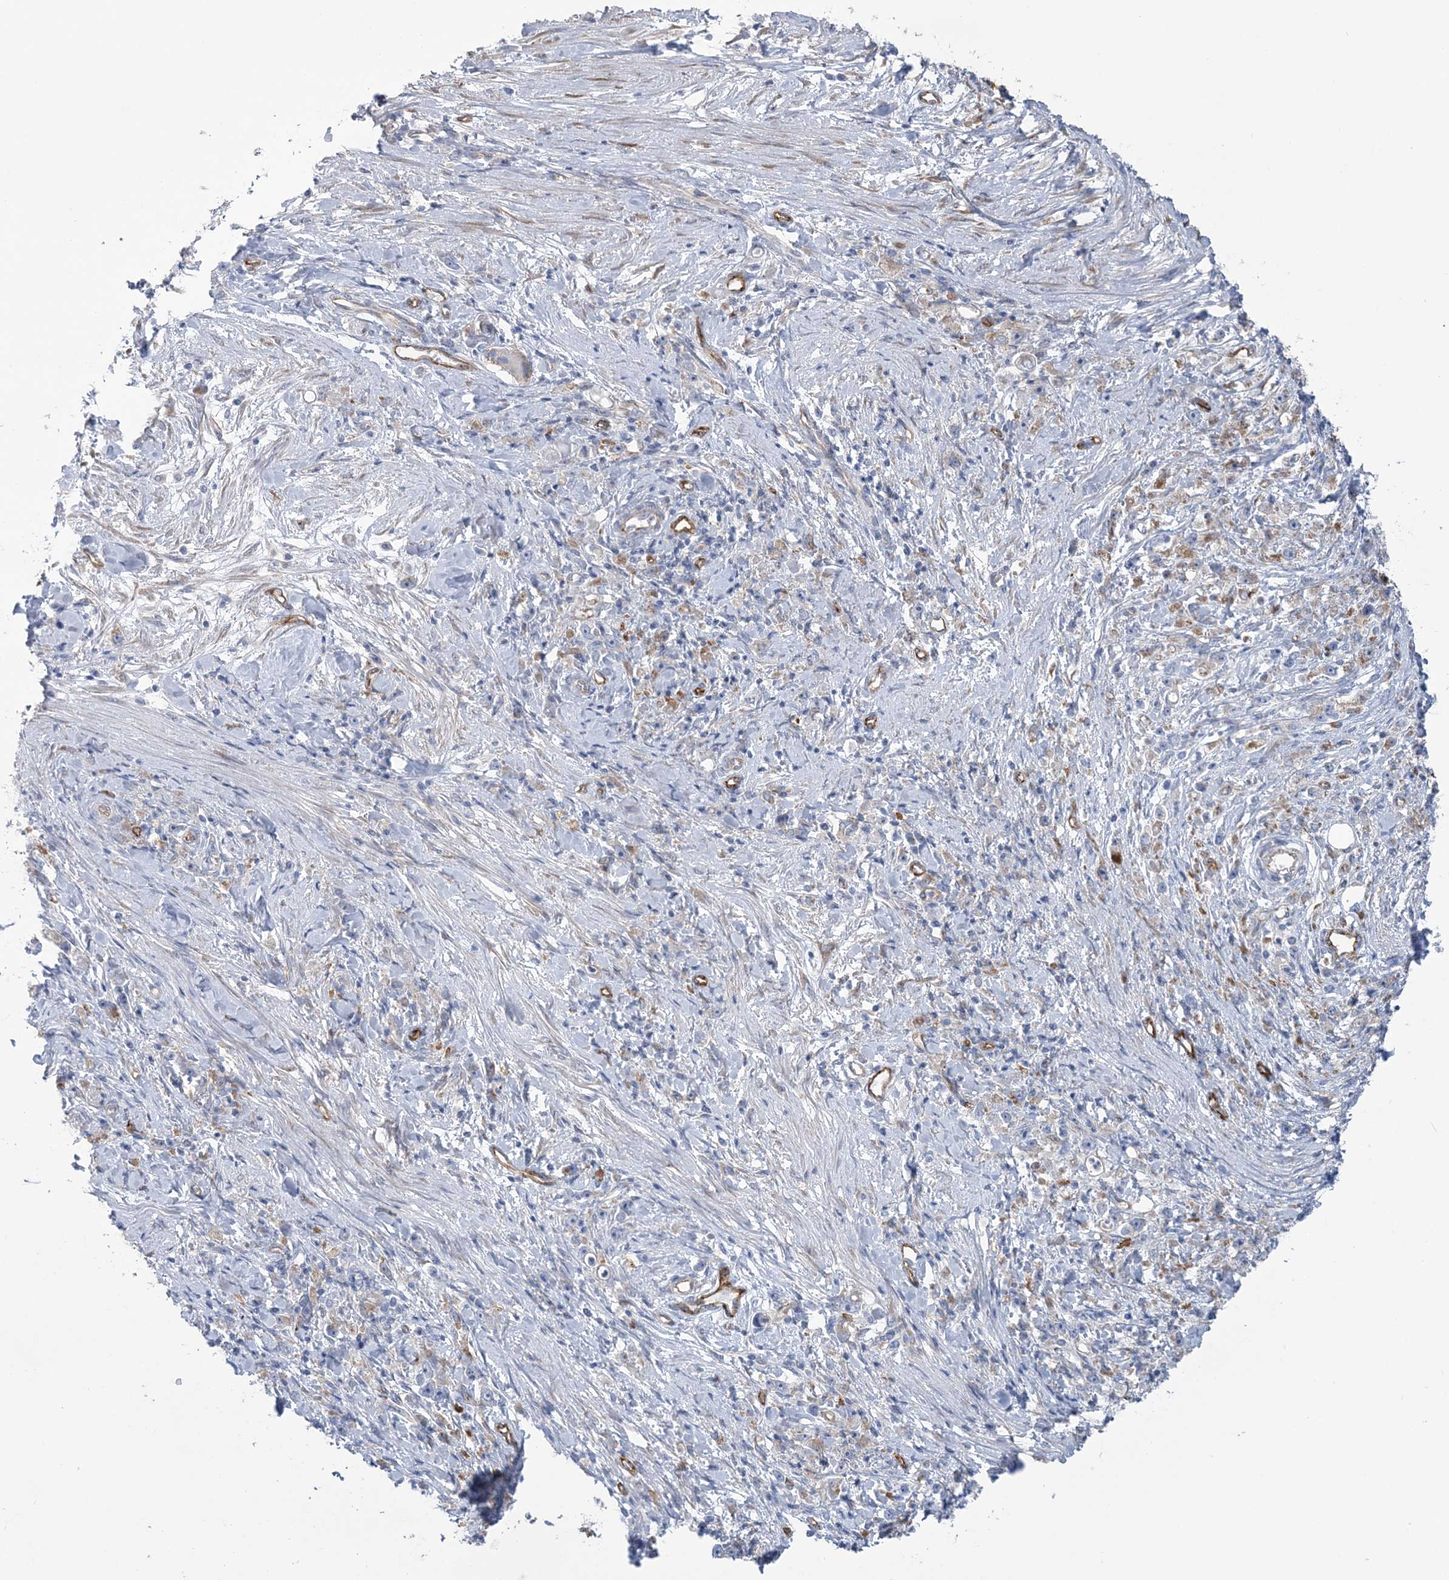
{"staining": {"intensity": "negative", "quantity": "none", "location": "none"}, "tissue": "stomach cancer", "cell_type": "Tumor cells", "image_type": "cancer", "snomed": [{"axis": "morphology", "description": "Adenocarcinoma, NOS"}, {"axis": "topography", "description": "Stomach"}], "caption": "The IHC image has no significant staining in tumor cells of stomach adenocarcinoma tissue.", "gene": "RAB11FIP5", "patient": {"sex": "female", "age": 59}}